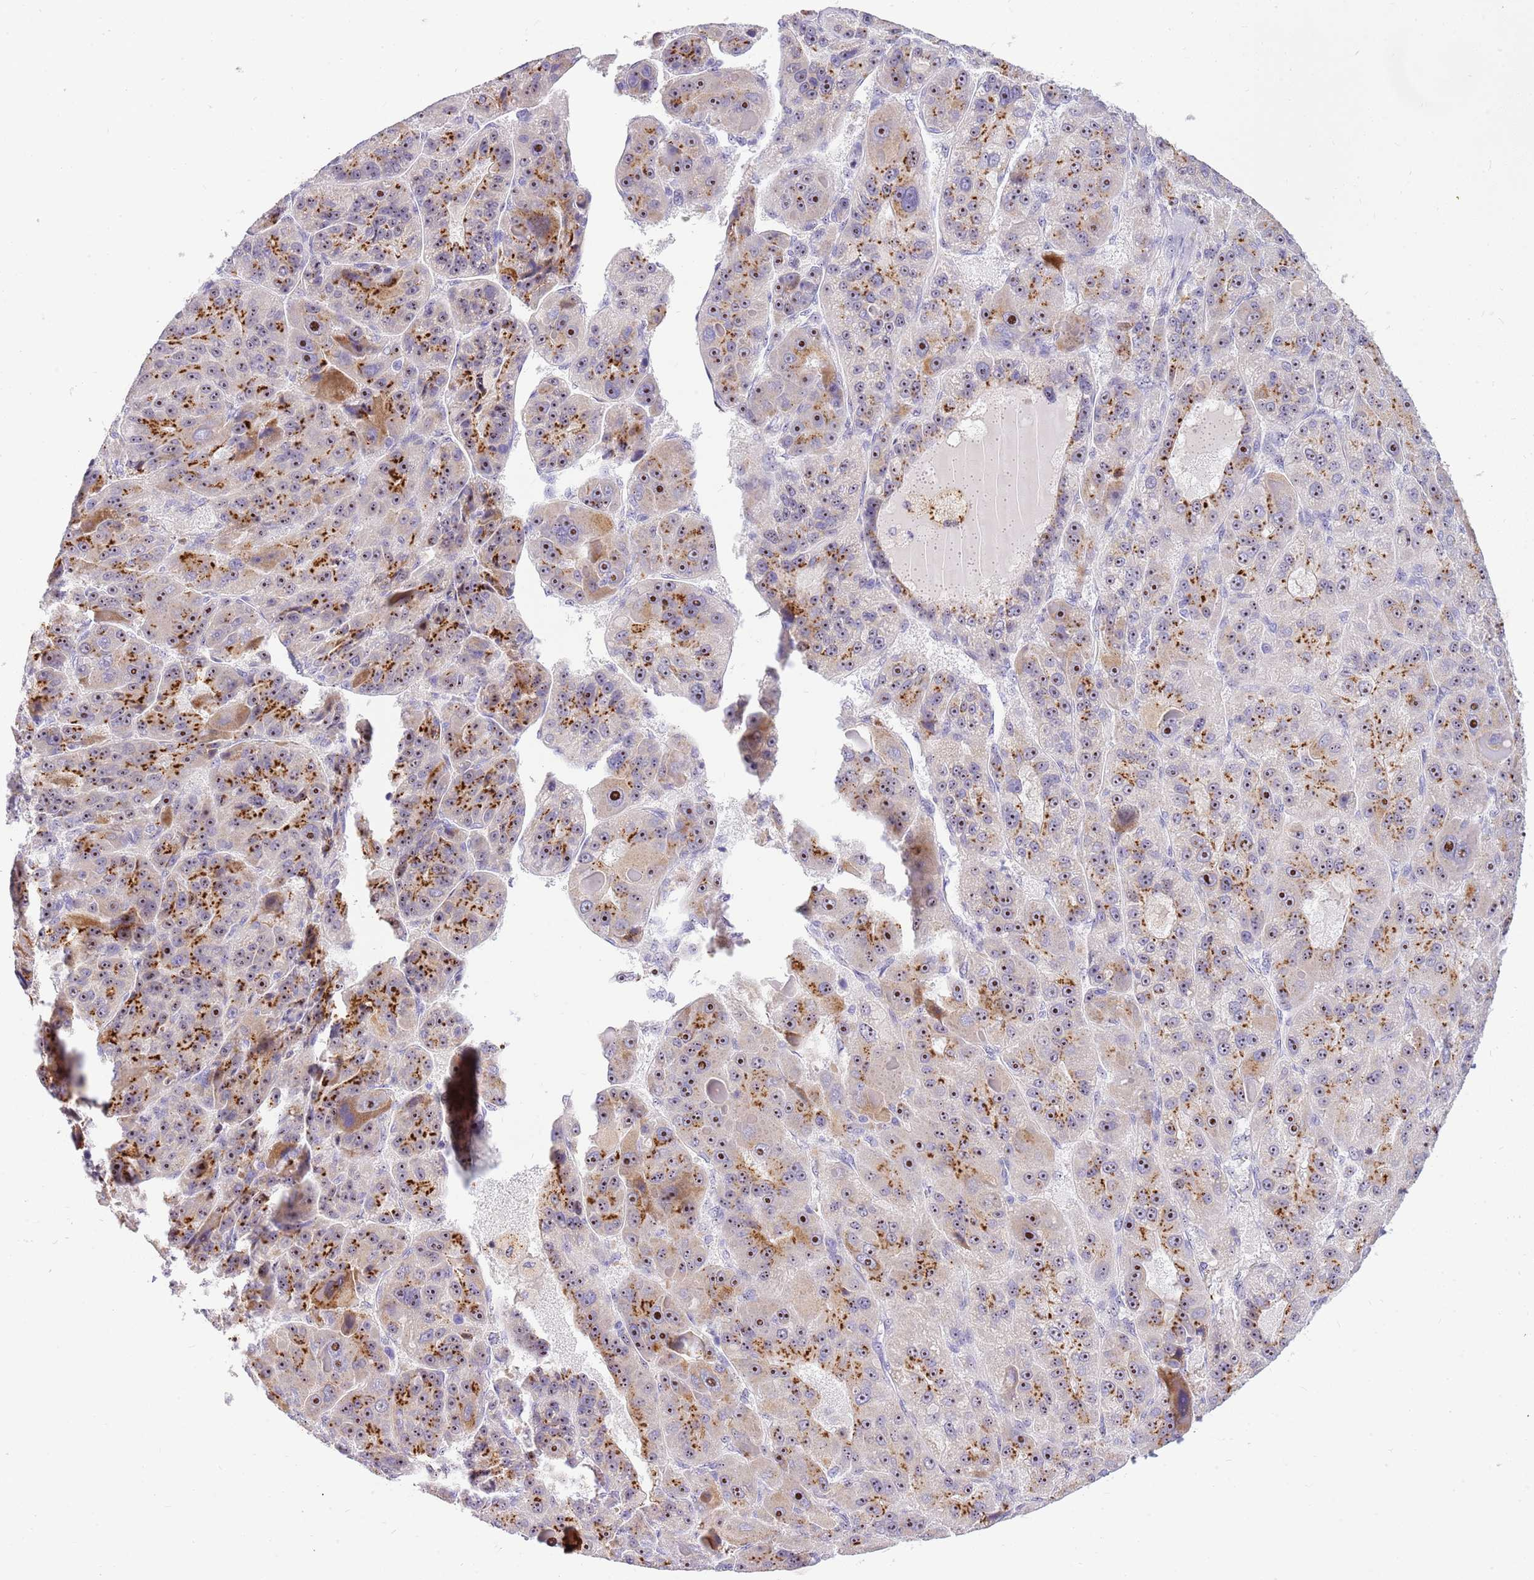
{"staining": {"intensity": "moderate", "quantity": ">75%", "location": "cytoplasmic/membranous,nuclear"}, "tissue": "liver cancer", "cell_type": "Tumor cells", "image_type": "cancer", "snomed": [{"axis": "morphology", "description": "Carcinoma, Hepatocellular, NOS"}, {"axis": "topography", "description": "Liver"}], "caption": "Immunohistochemistry (IHC) of human liver cancer (hepatocellular carcinoma) exhibits medium levels of moderate cytoplasmic/membranous and nuclear expression in approximately >75% of tumor cells. (Brightfield microscopy of DAB IHC at high magnification).", "gene": "DNAJA3", "patient": {"sex": "male", "age": 76}}